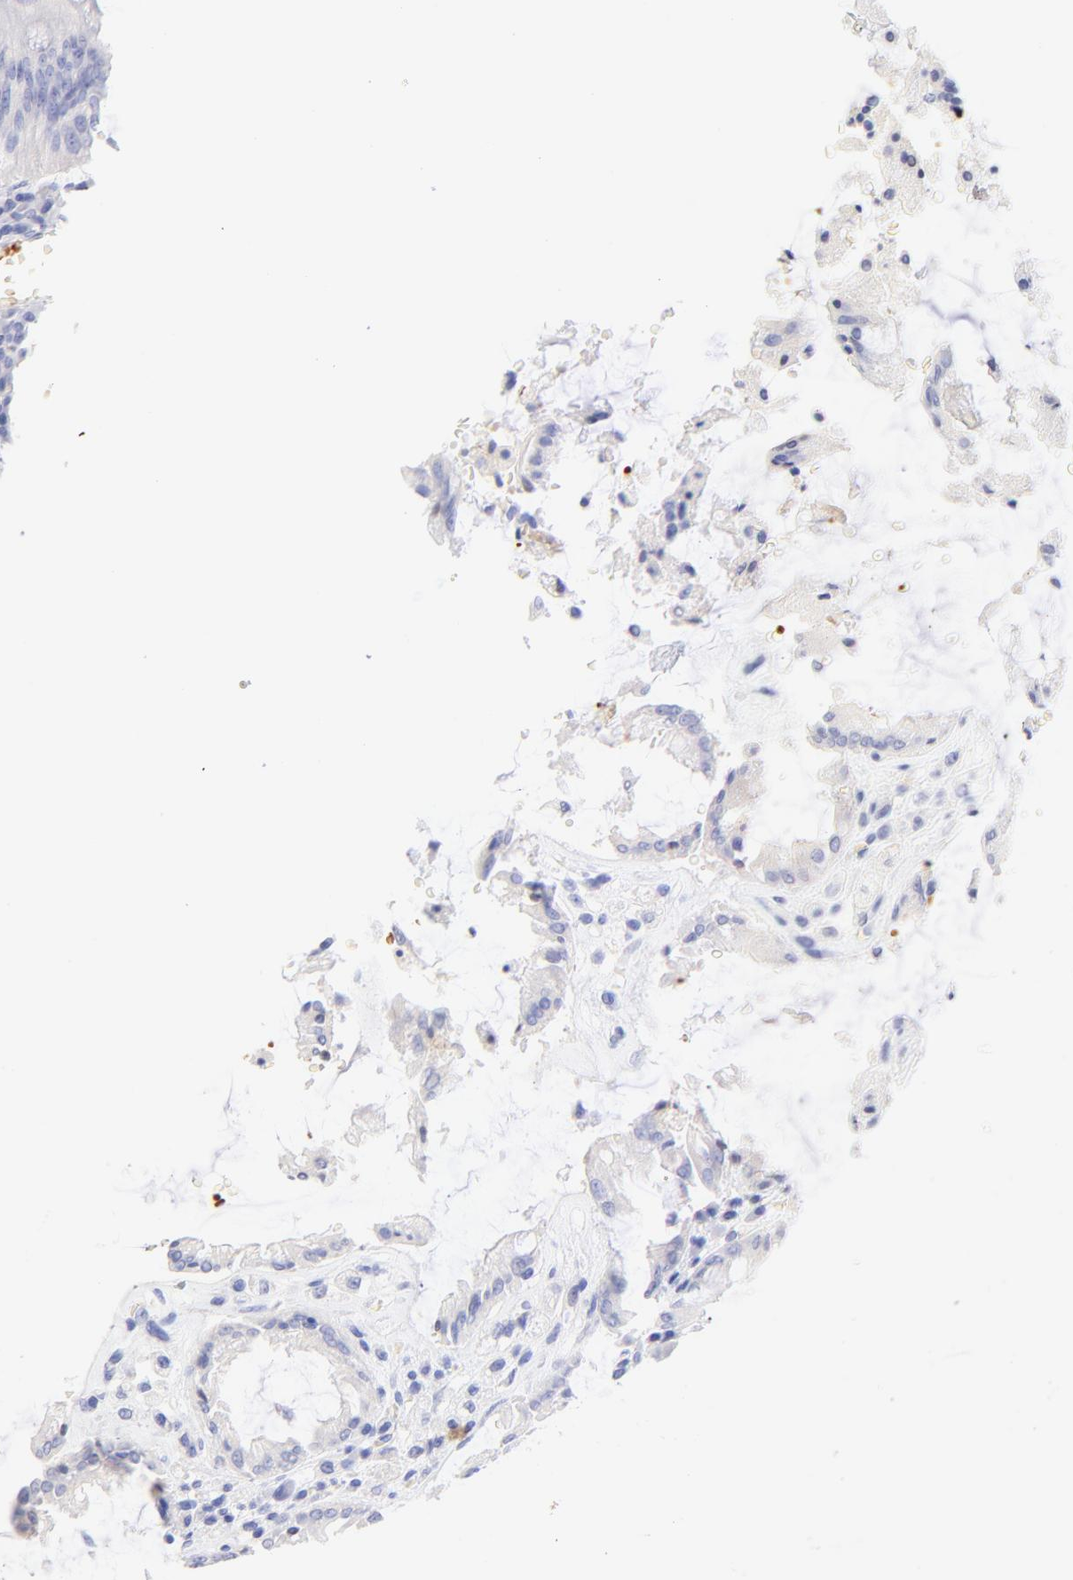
{"staining": {"intensity": "negative", "quantity": "none", "location": "none"}, "tissue": "rectum", "cell_type": "Glandular cells", "image_type": "normal", "snomed": [{"axis": "morphology", "description": "Normal tissue, NOS"}, {"axis": "topography", "description": "Rectum"}], "caption": "Glandular cells show no significant expression in unremarkable rectum.", "gene": "FRMPD3", "patient": {"sex": "female", "age": 46}}